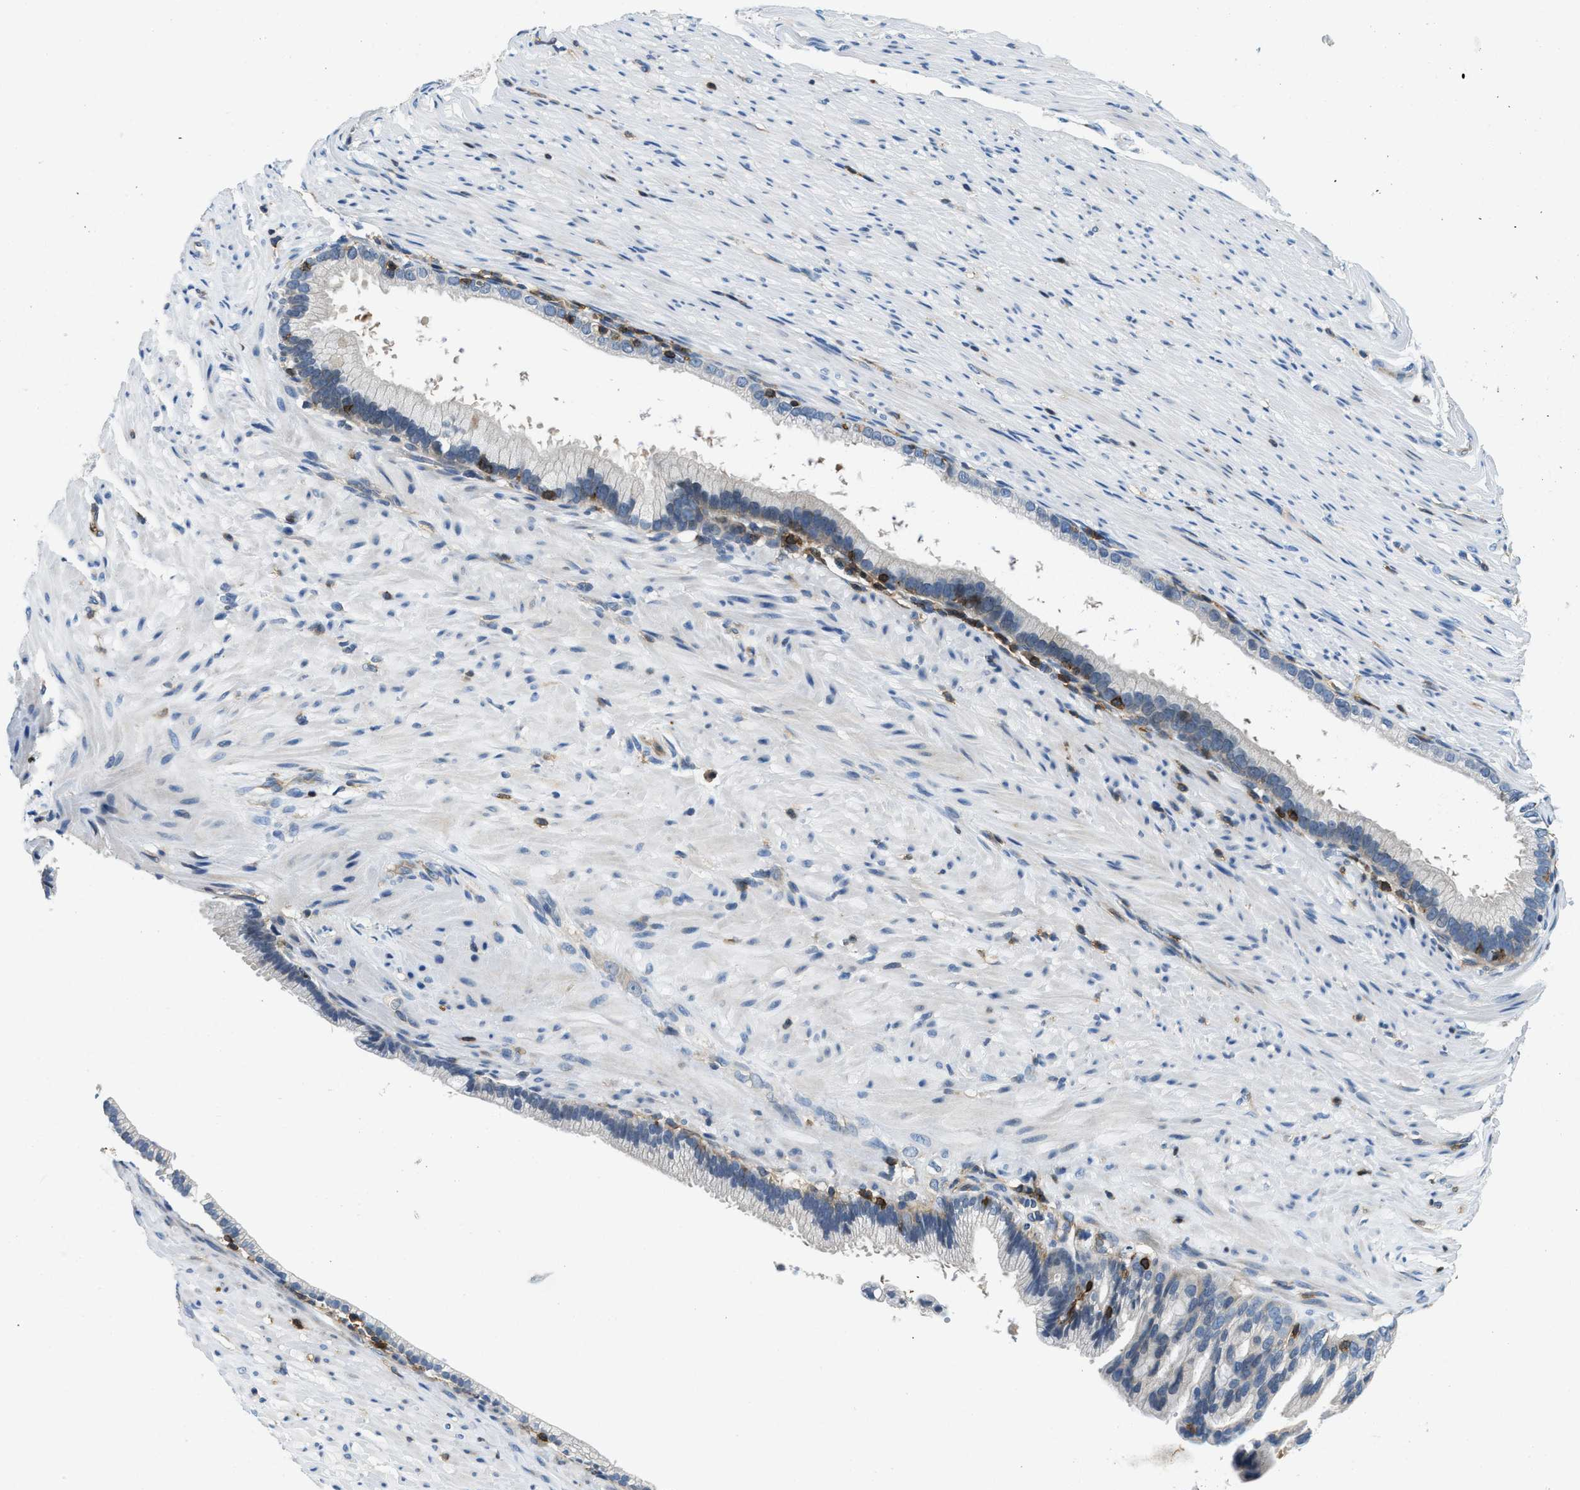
{"staining": {"intensity": "negative", "quantity": "none", "location": "none"}, "tissue": "pancreatic cancer", "cell_type": "Tumor cells", "image_type": "cancer", "snomed": [{"axis": "morphology", "description": "Adenocarcinoma, NOS"}, {"axis": "topography", "description": "Pancreas"}], "caption": "The immunohistochemistry (IHC) micrograph has no significant positivity in tumor cells of pancreatic cancer (adenocarcinoma) tissue.", "gene": "MYO1G", "patient": {"sex": "male", "age": 69}}